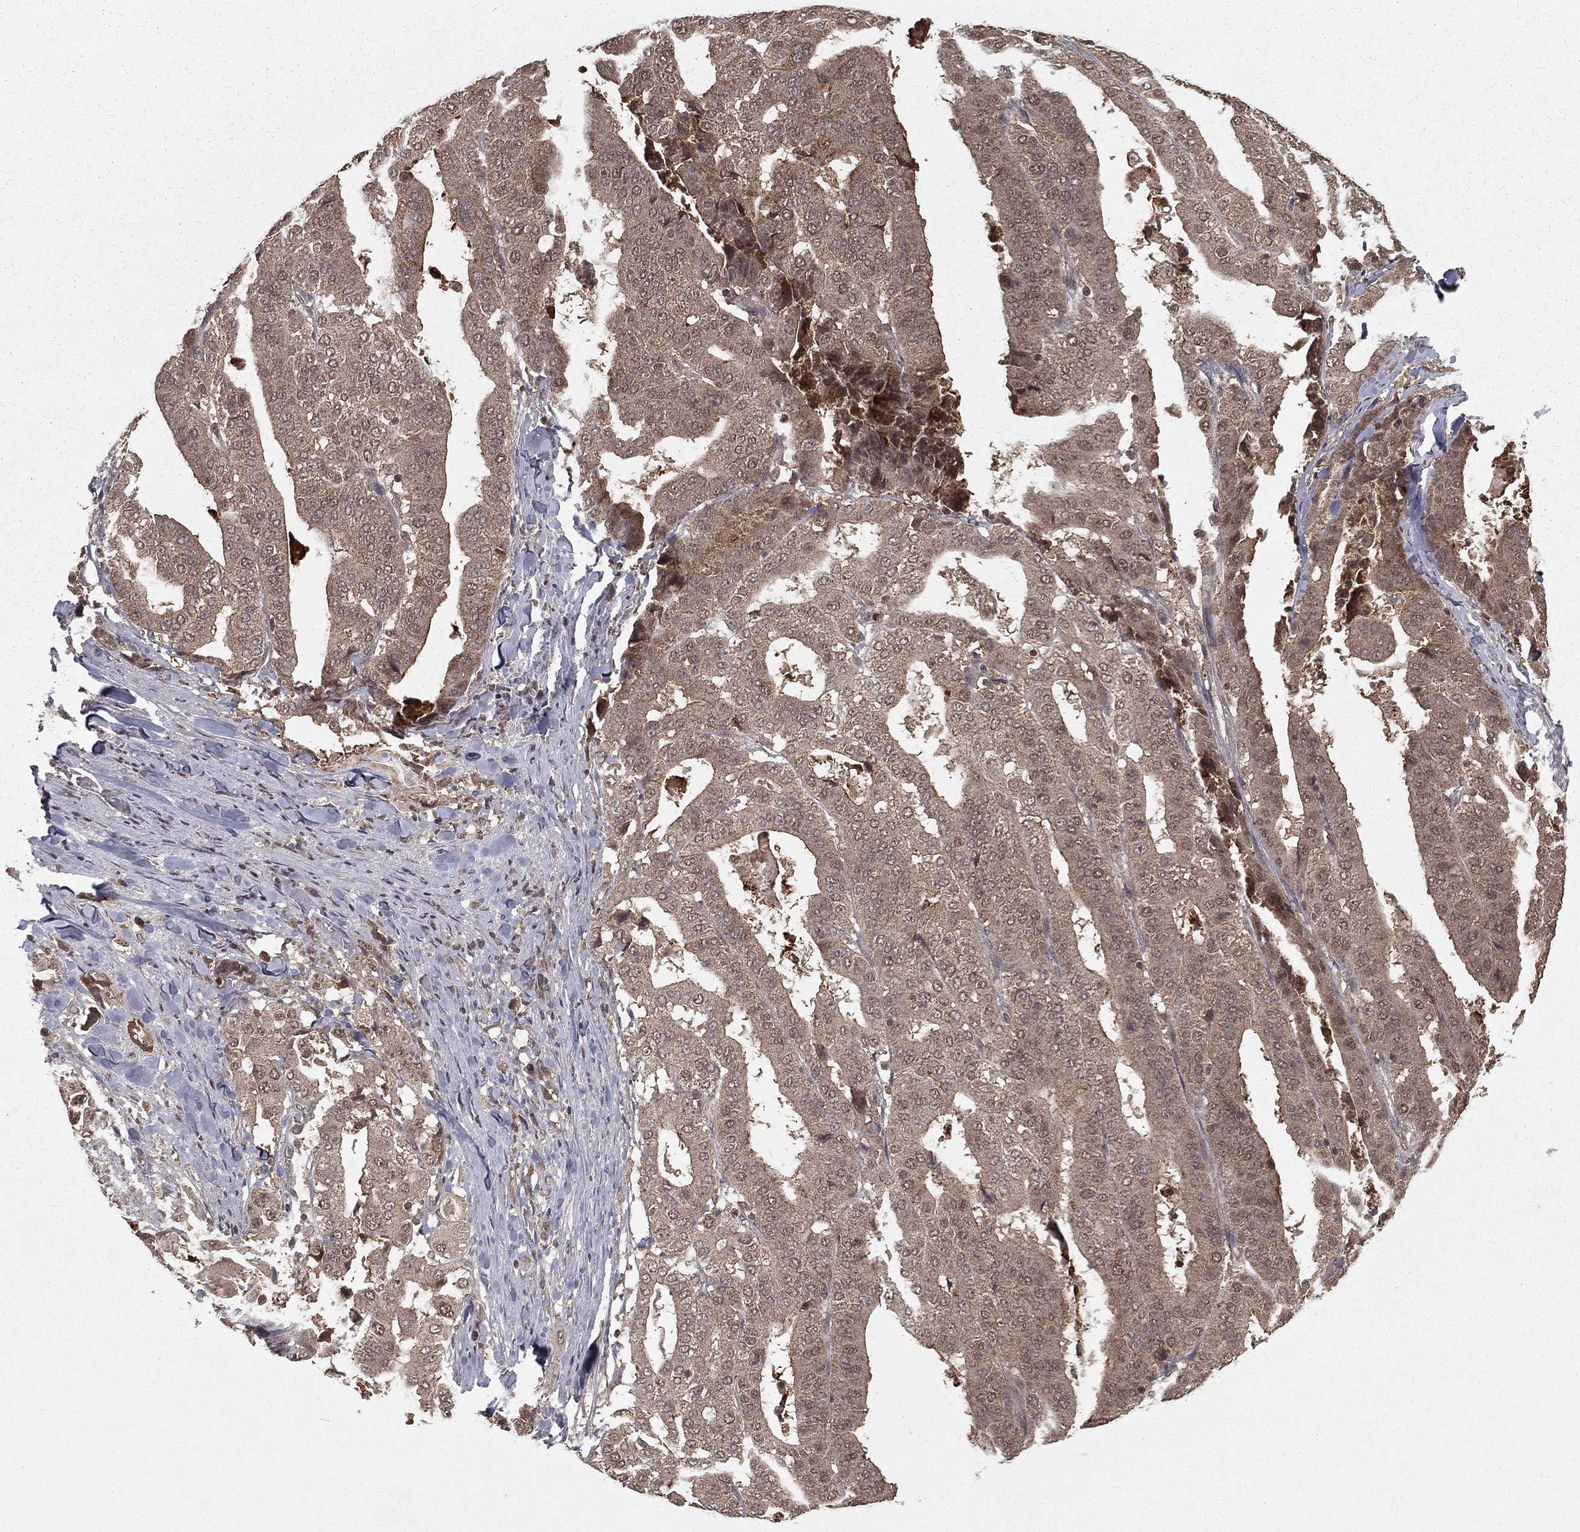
{"staining": {"intensity": "weak", "quantity": ">75%", "location": "cytoplasmic/membranous"}, "tissue": "stomach cancer", "cell_type": "Tumor cells", "image_type": "cancer", "snomed": [{"axis": "morphology", "description": "Adenocarcinoma, NOS"}, {"axis": "topography", "description": "Stomach"}], "caption": "Immunohistochemical staining of human stomach cancer exhibits low levels of weak cytoplasmic/membranous expression in approximately >75% of tumor cells.", "gene": "ZDHHC15", "patient": {"sex": "male", "age": 48}}